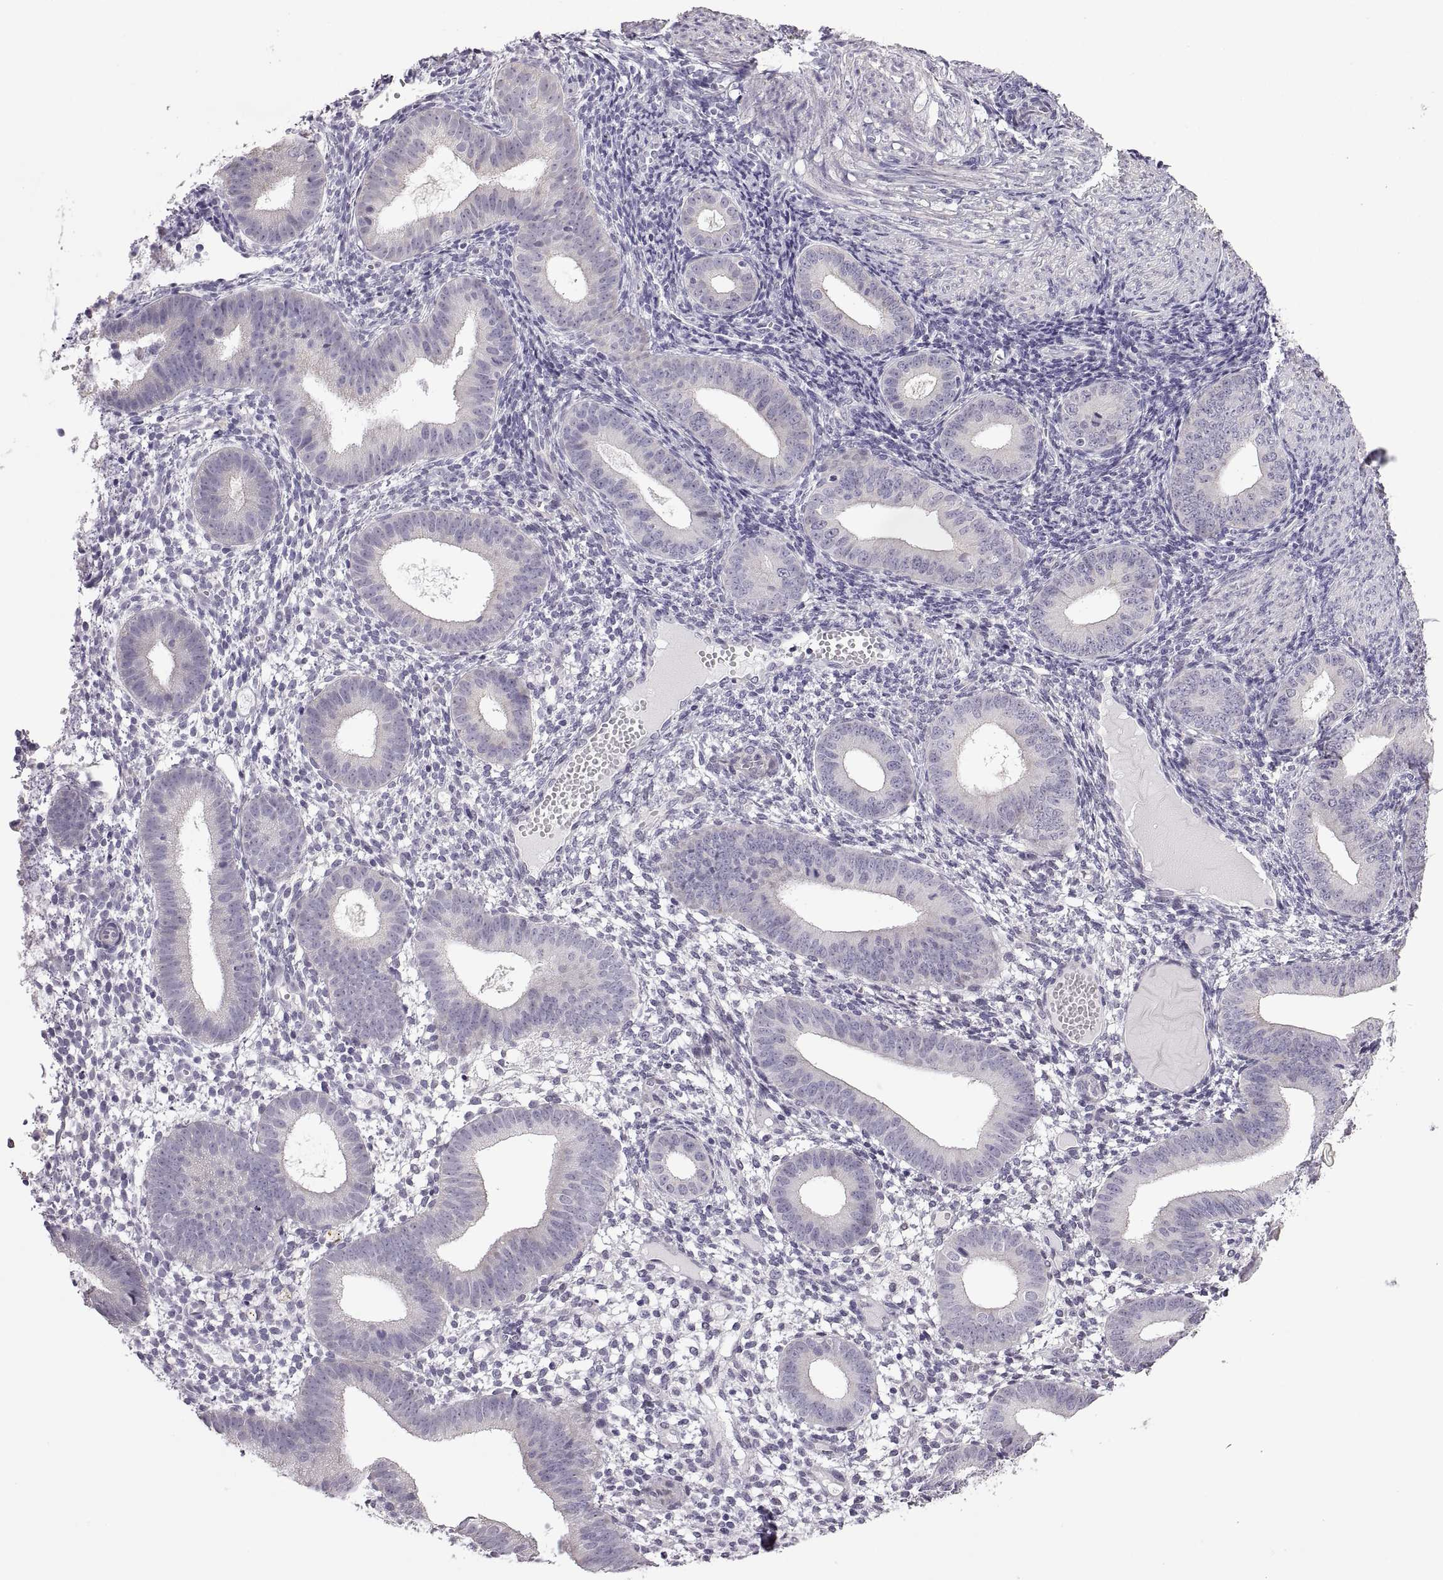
{"staining": {"intensity": "negative", "quantity": "none", "location": "none"}, "tissue": "endometrium", "cell_type": "Cells in endometrial stroma", "image_type": "normal", "snomed": [{"axis": "morphology", "description": "Normal tissue, NOS"}, {"axis": "topography", "description": "Endometrium"}], "caption": "Immunohistochemical staining of benign human endometrium shows no significant expression in cells in endometrial stroma.", "gene": "FAM170A", "patient": {"sex": "female", "age": 39}}